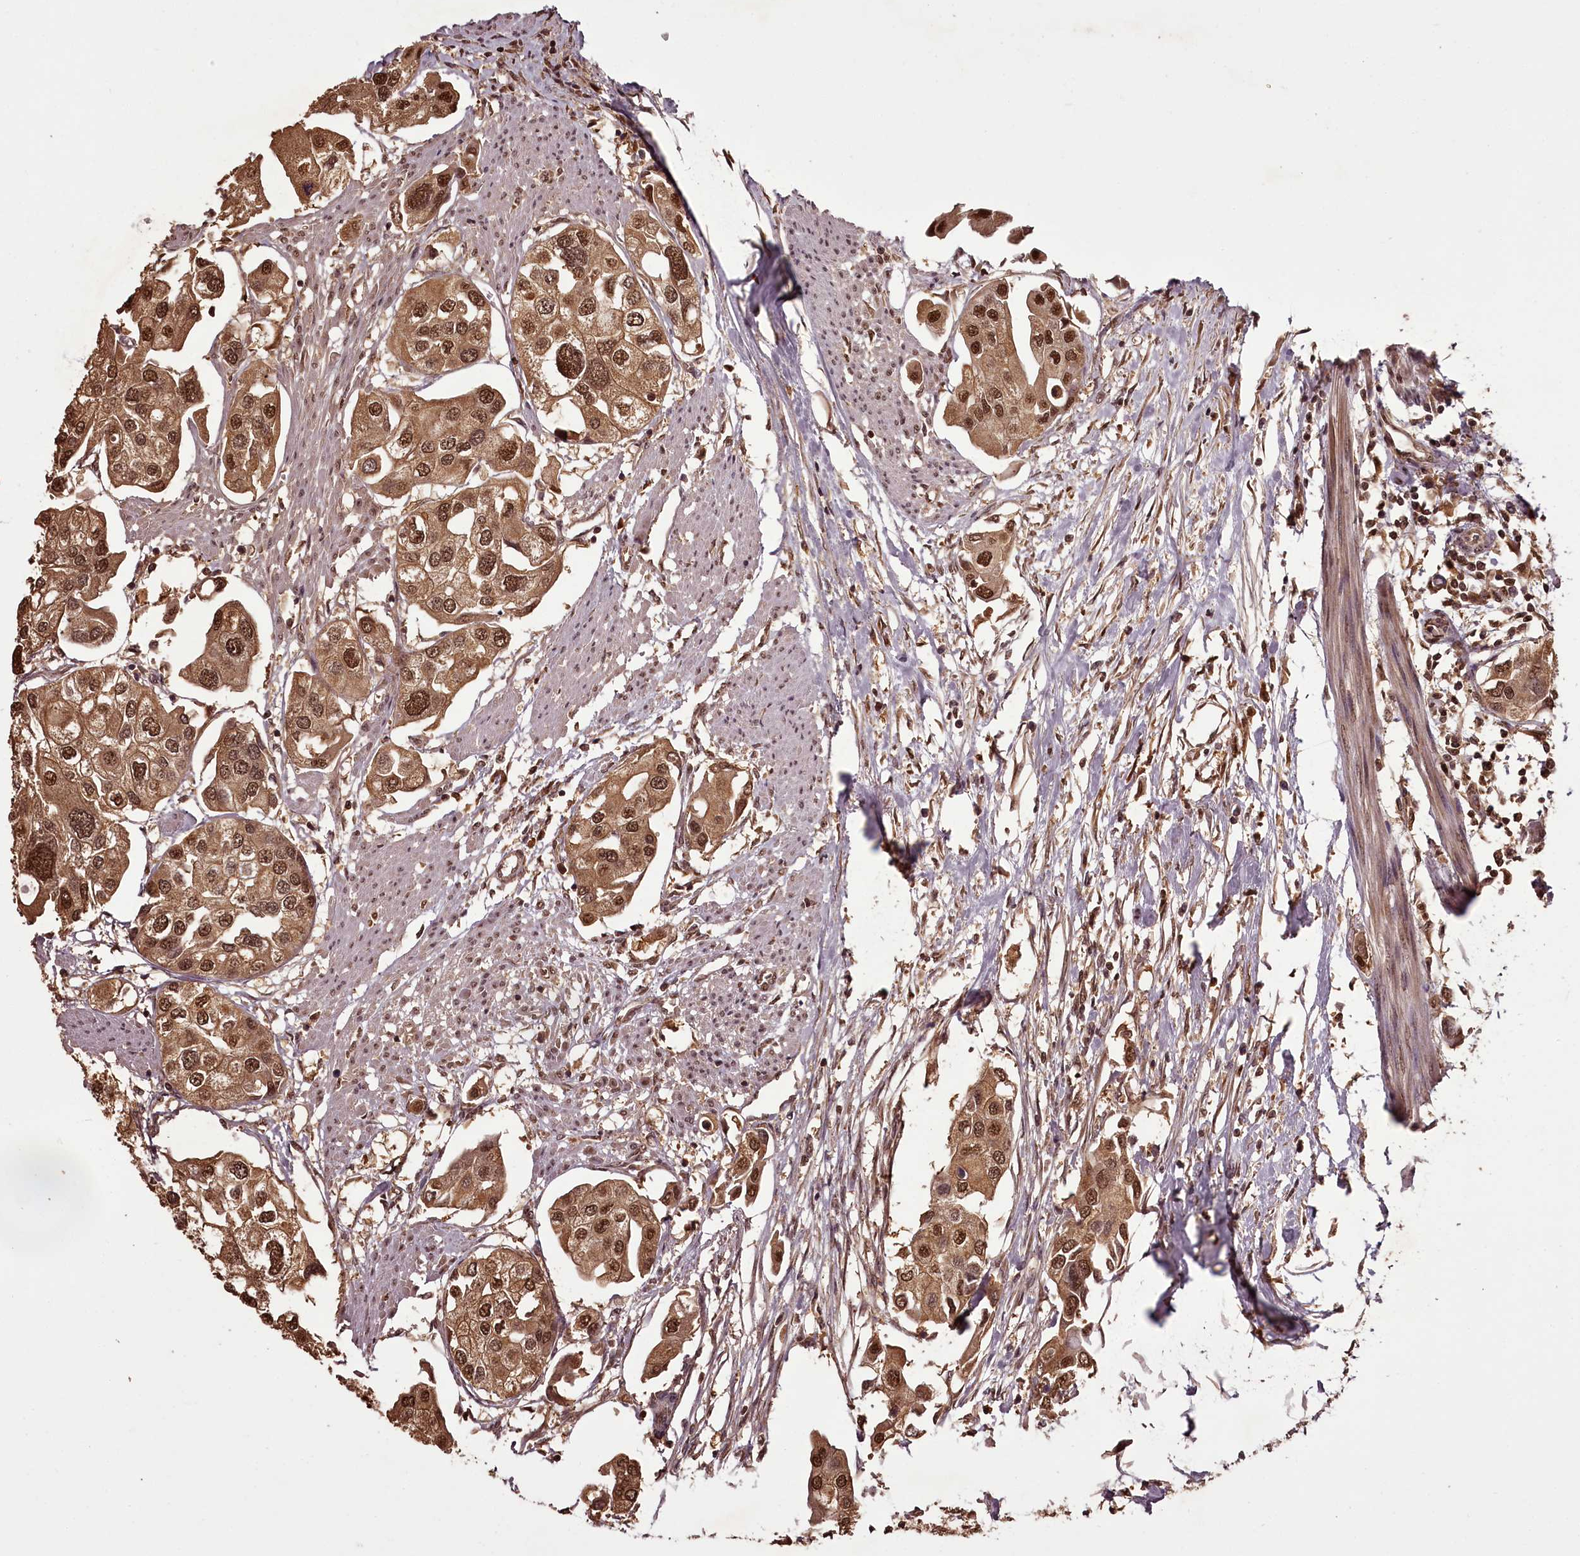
{"staining": {"intensity": "moderate", "quantity": ">75%", "location": "cytoplasmic/membranous,nuclear"}, "tissue": "urothelial cancer", "cell_type": "Tumor cells", "image_type": "cancer", "snomed": [{"axis": "morphology", "description": "Urothelial carcinoma, High grade"}, {"axis": "topography", "description": "Urinary bladder"}], "caption": "Moderate cytoplasmic/membranous and nuclear protein positivity is identified in about >75% of tumor cells in urothelial cancer.", "gene": "NPRL2", "patient": {"sex": "male", "age": 64}}